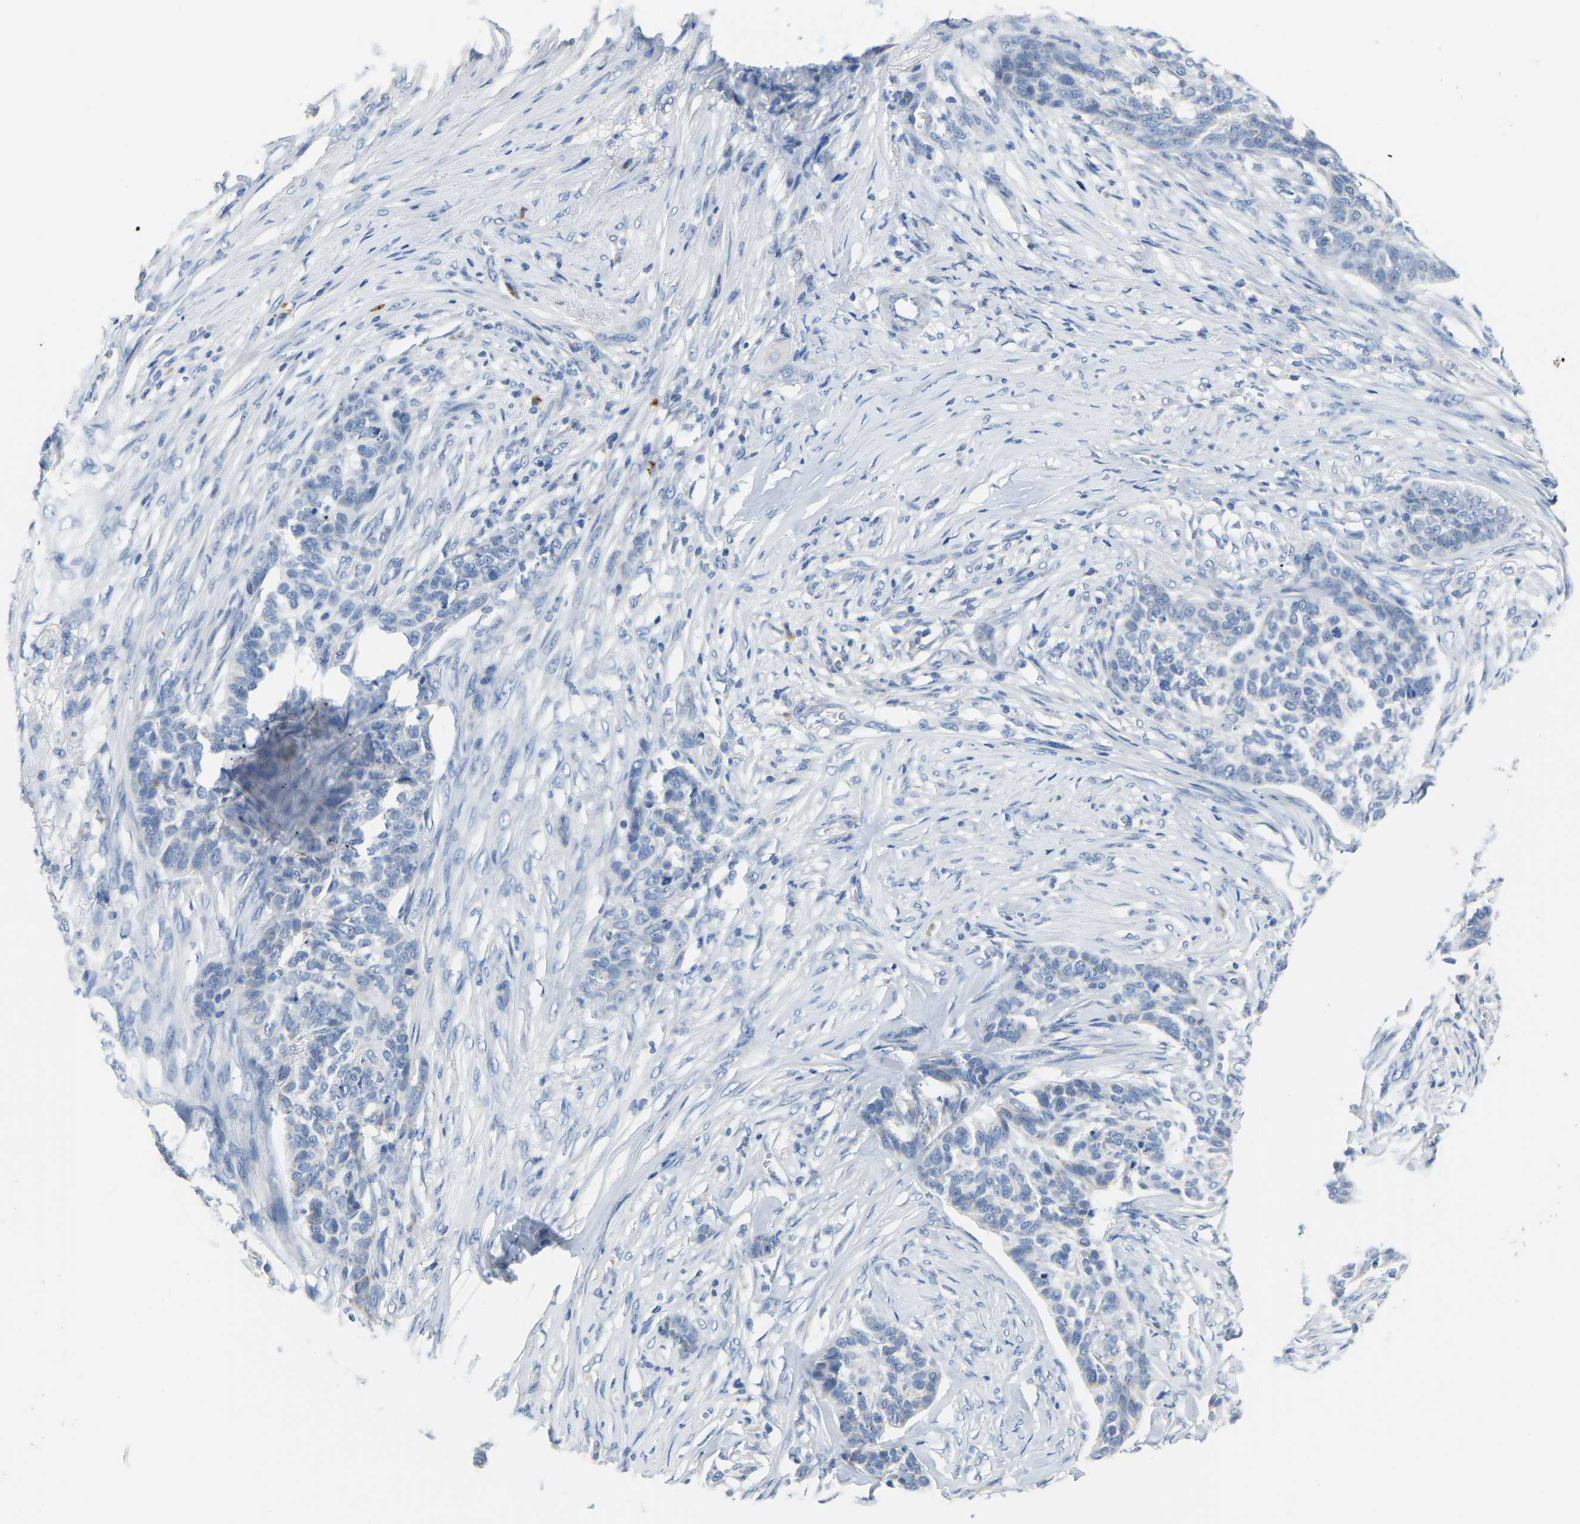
{"staining": {"intensity": "negative", "quantity": "none", "location": "none"}, "tissue": "skin cancer", "cell_type": "Tumor cells", "image_type": "cancer", "snomed": [{"axis": "morphology", "description": "Basal cell carcinoma"}, {"axis": "topography", "description": "Skin"}], "caption": "This histopathology image is of skin basal cell carcinoma stained with immunohistochemistry to label a protein in brown with the nuclei are counter-stained blue. There is no positivity in tumor cells.", "gene": "ETFA", "patient": {"sex": "male", "age": 85}}